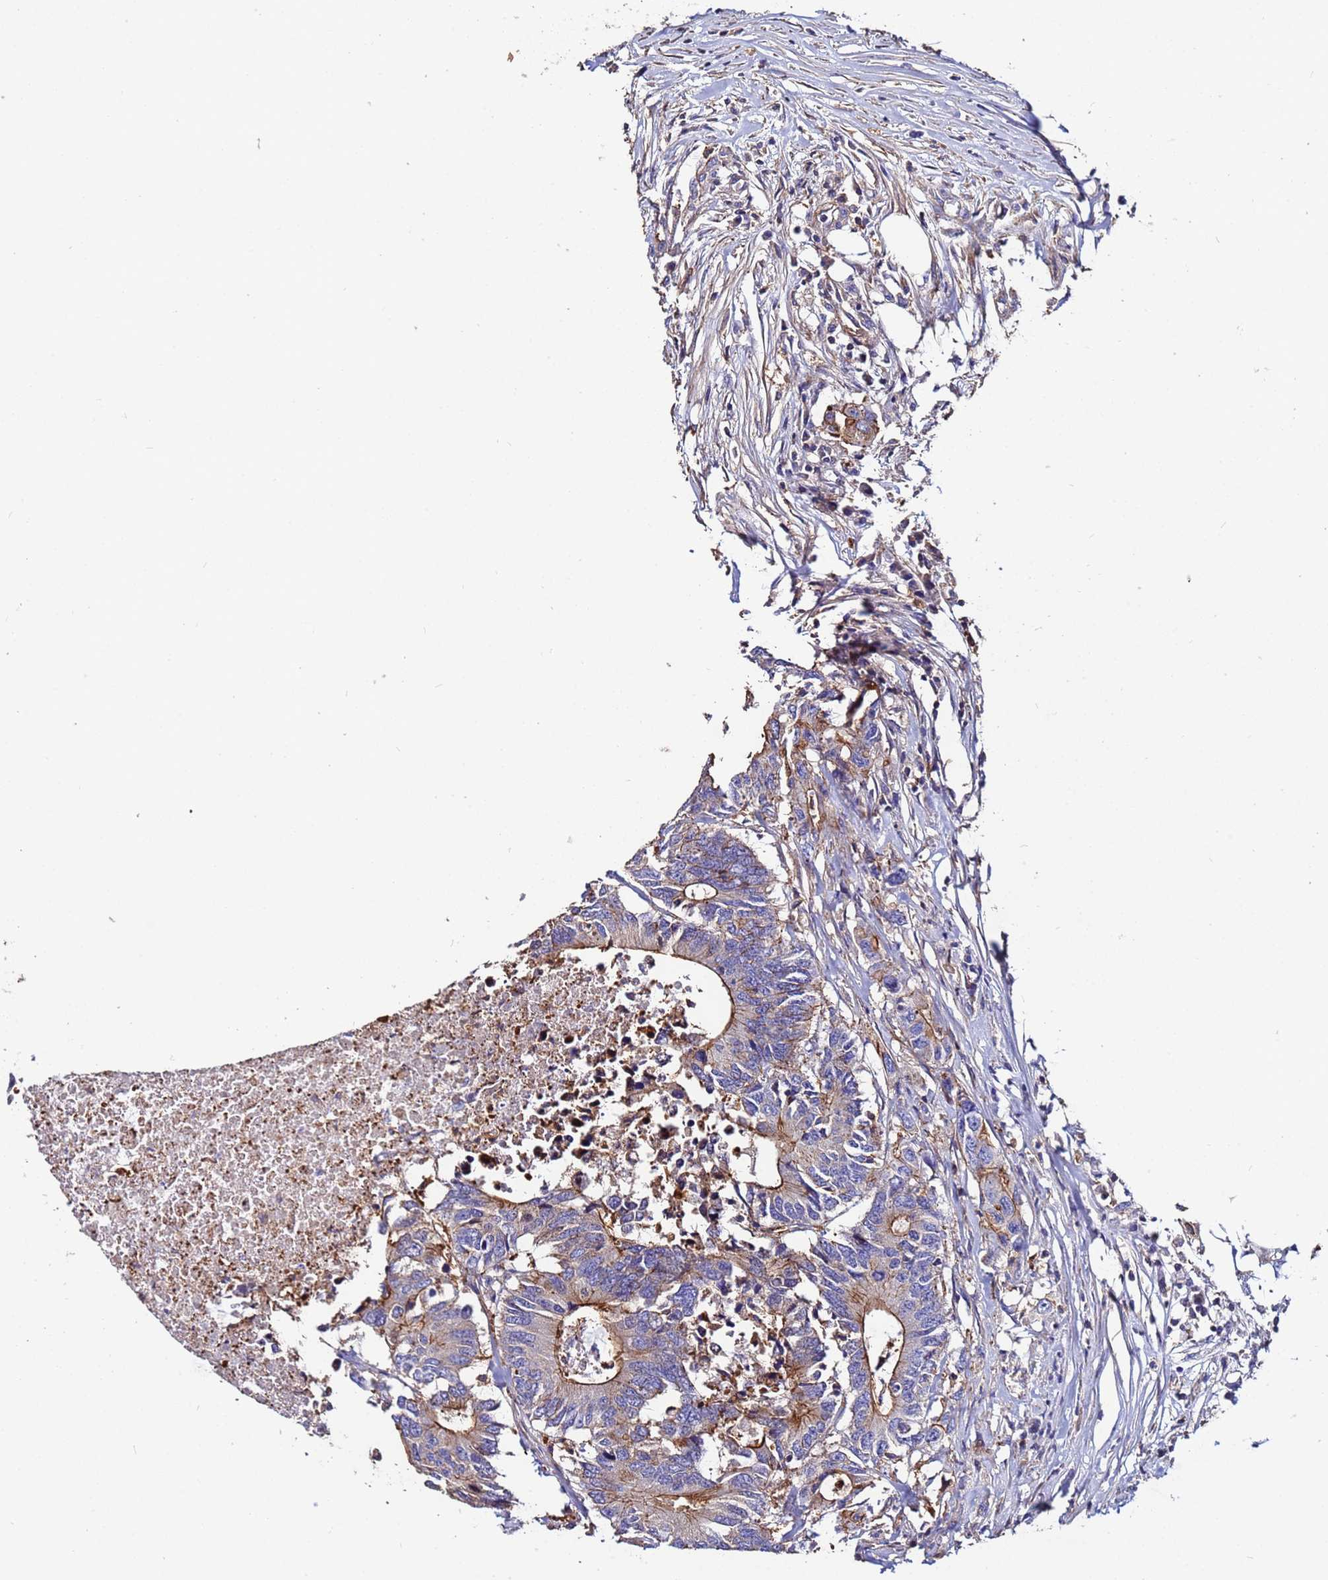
{"staining": {"intensity": "moderate", "quantity": "25%-75%", "location": "cytoplasmic/membranous"}, "tissue": "colorectal cancer", "cell_type": "Tumor cells", "image_type": "cancer", "snomed": [{"axis": "morphology", "description": "Adenocarcinoma, NOS"}, {"axis": "topography", "description": "Colon"}], "caption": "Adenocarcinoma (colorectal) stained with immunohistochemistry shows moderate cytoplasmic/membranous expression in about 25%-75% of tumor cells. Using DAB (brown) and hematoxylin (blue) stains, captured at high magnification using brightfield microscopy.", "gene": "POTEE", "patient": {"sex": "male", "age": 71}}